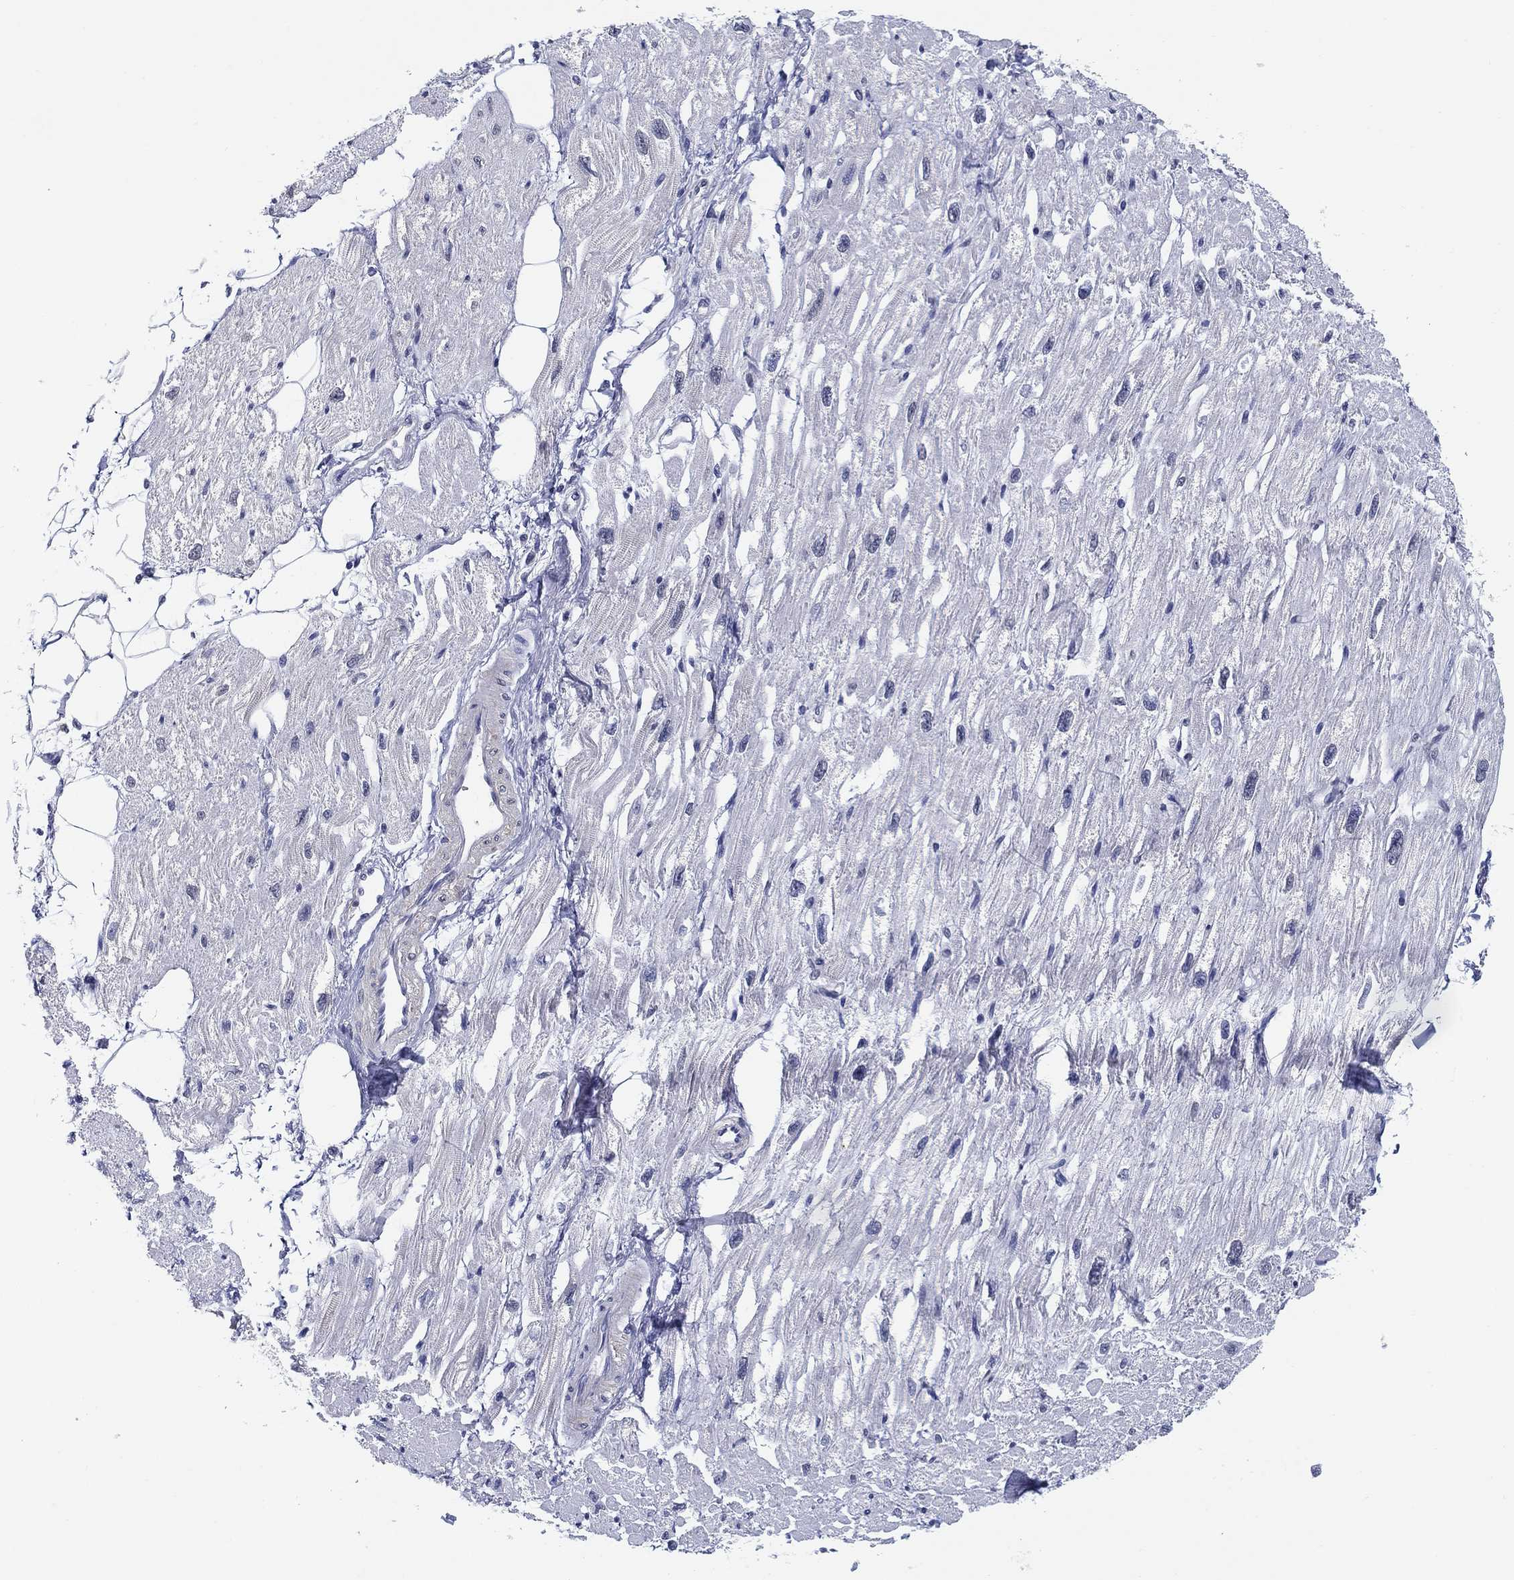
{"staining": {"intensity": "negative", "quantity": "none", "location": "none"}, "tissue": "heart muscle", "cell_type": "Cardiomyocytes", "image_type": "normal", "snomed": [{"axis": "morphology", "description": "Normal tissue, NOS"}, {"axis": "topography", "description": "Heart"}], "caption": "This is an immunohistochemistry image of benign heart muscle. There is no expression in cardiomyocytes.", "gene": "OTUB2", "patient": {"sex": "male", "age": 66}}